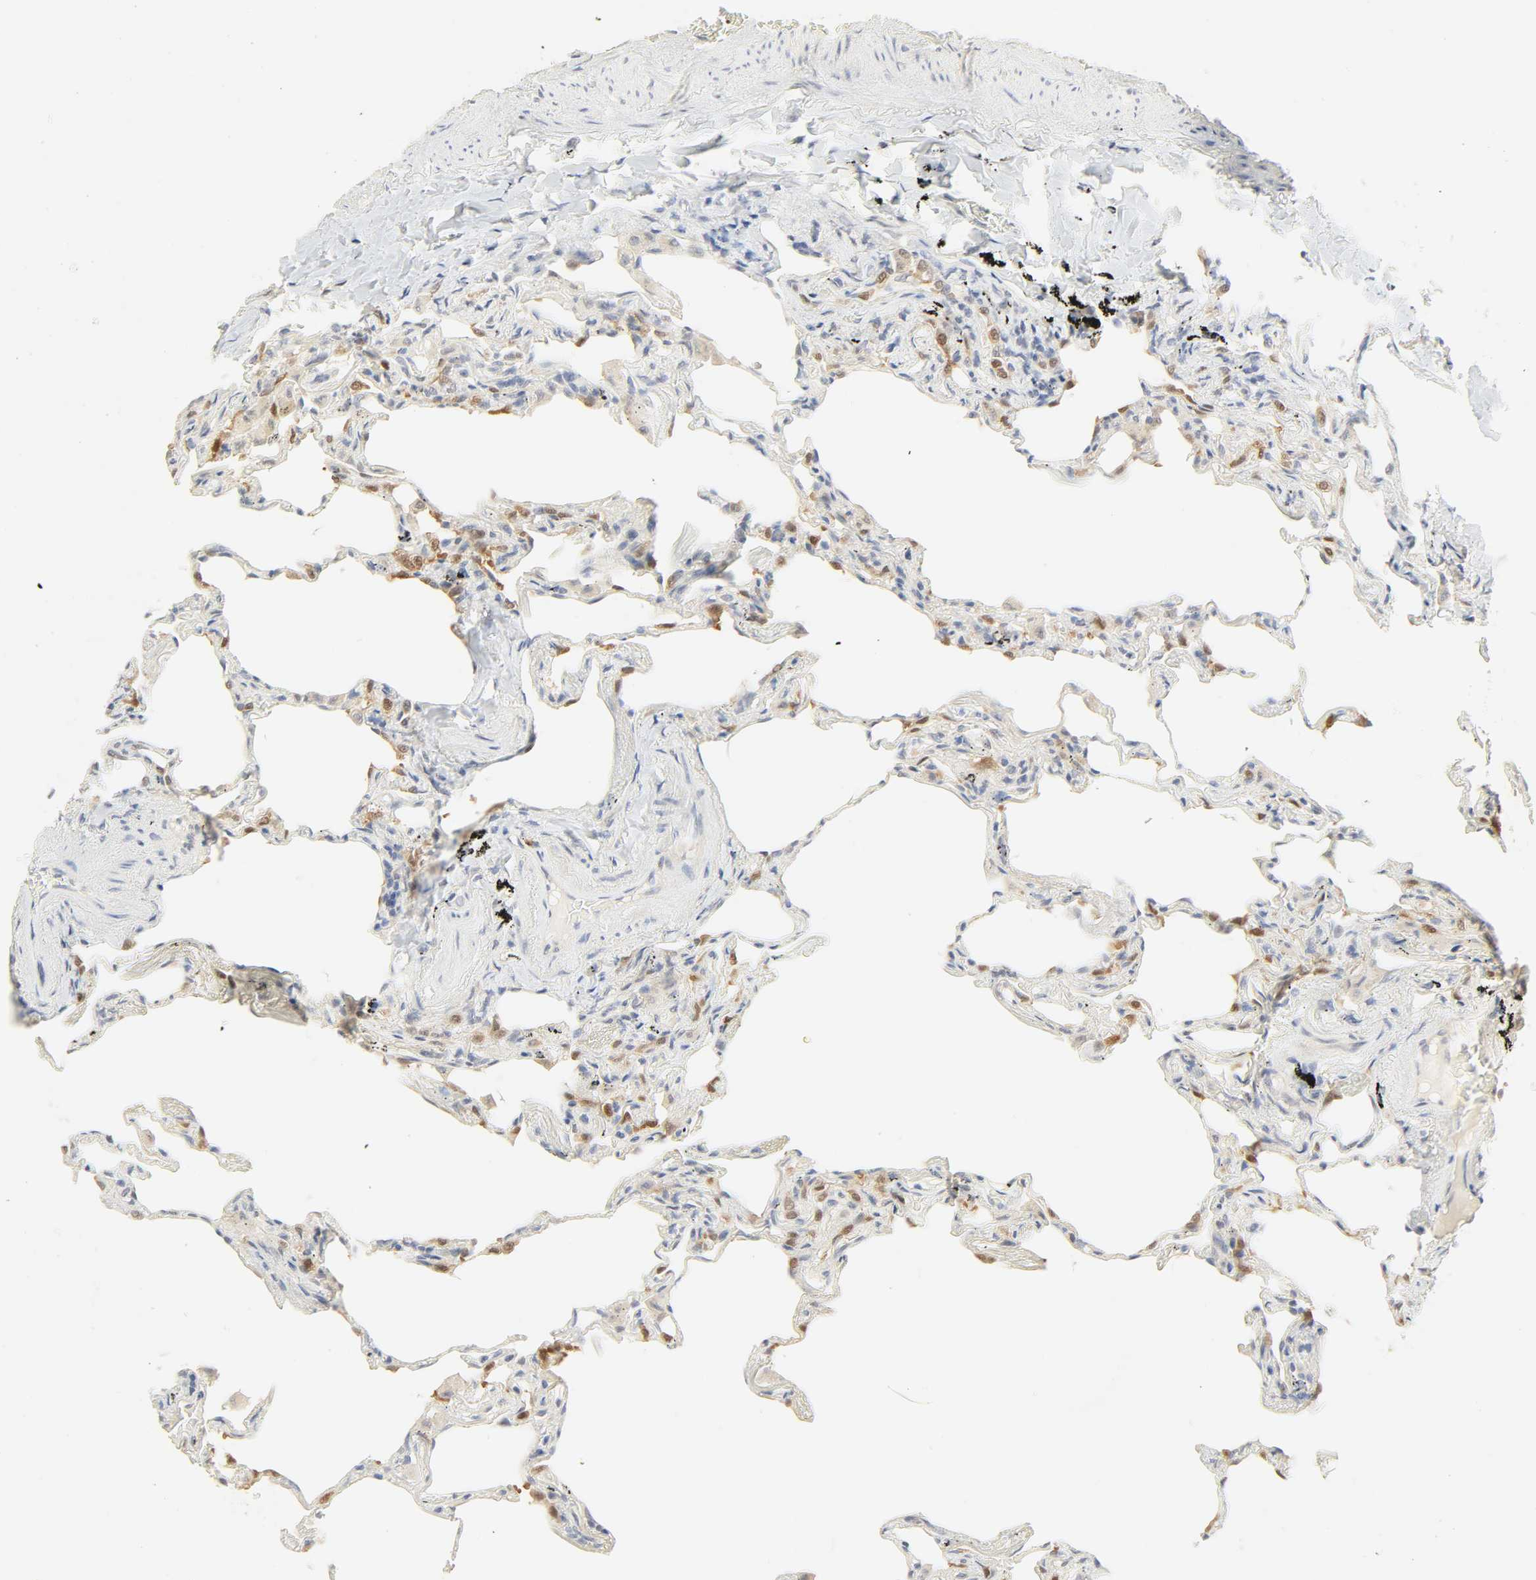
{"staining": {"intensity": "weak", "quantity": "25%-75%", "location": "cytoplasmic/membranous"}, "tissue": "lung", "cell_type": "Alveolar cells", "image_type": "normal", "snomed": [{"axis": "morphology", "description": "Normal tissue, NOS"}, {"axis": "morphology", "description": "Inflammation, NOS"}, {"axis": "topography", "description": "Lung"}], "caption": "Benign lung demonstrates weak cytoplasmic/membranous staining in about 25%-75% of alveolar cells, visualized by immunohistochemistry. (brown staining indicates protein expression, while blue staining denotes nuclei).", "gene": "ACSS2", "patient": {"sex": "male", "age": 69}}